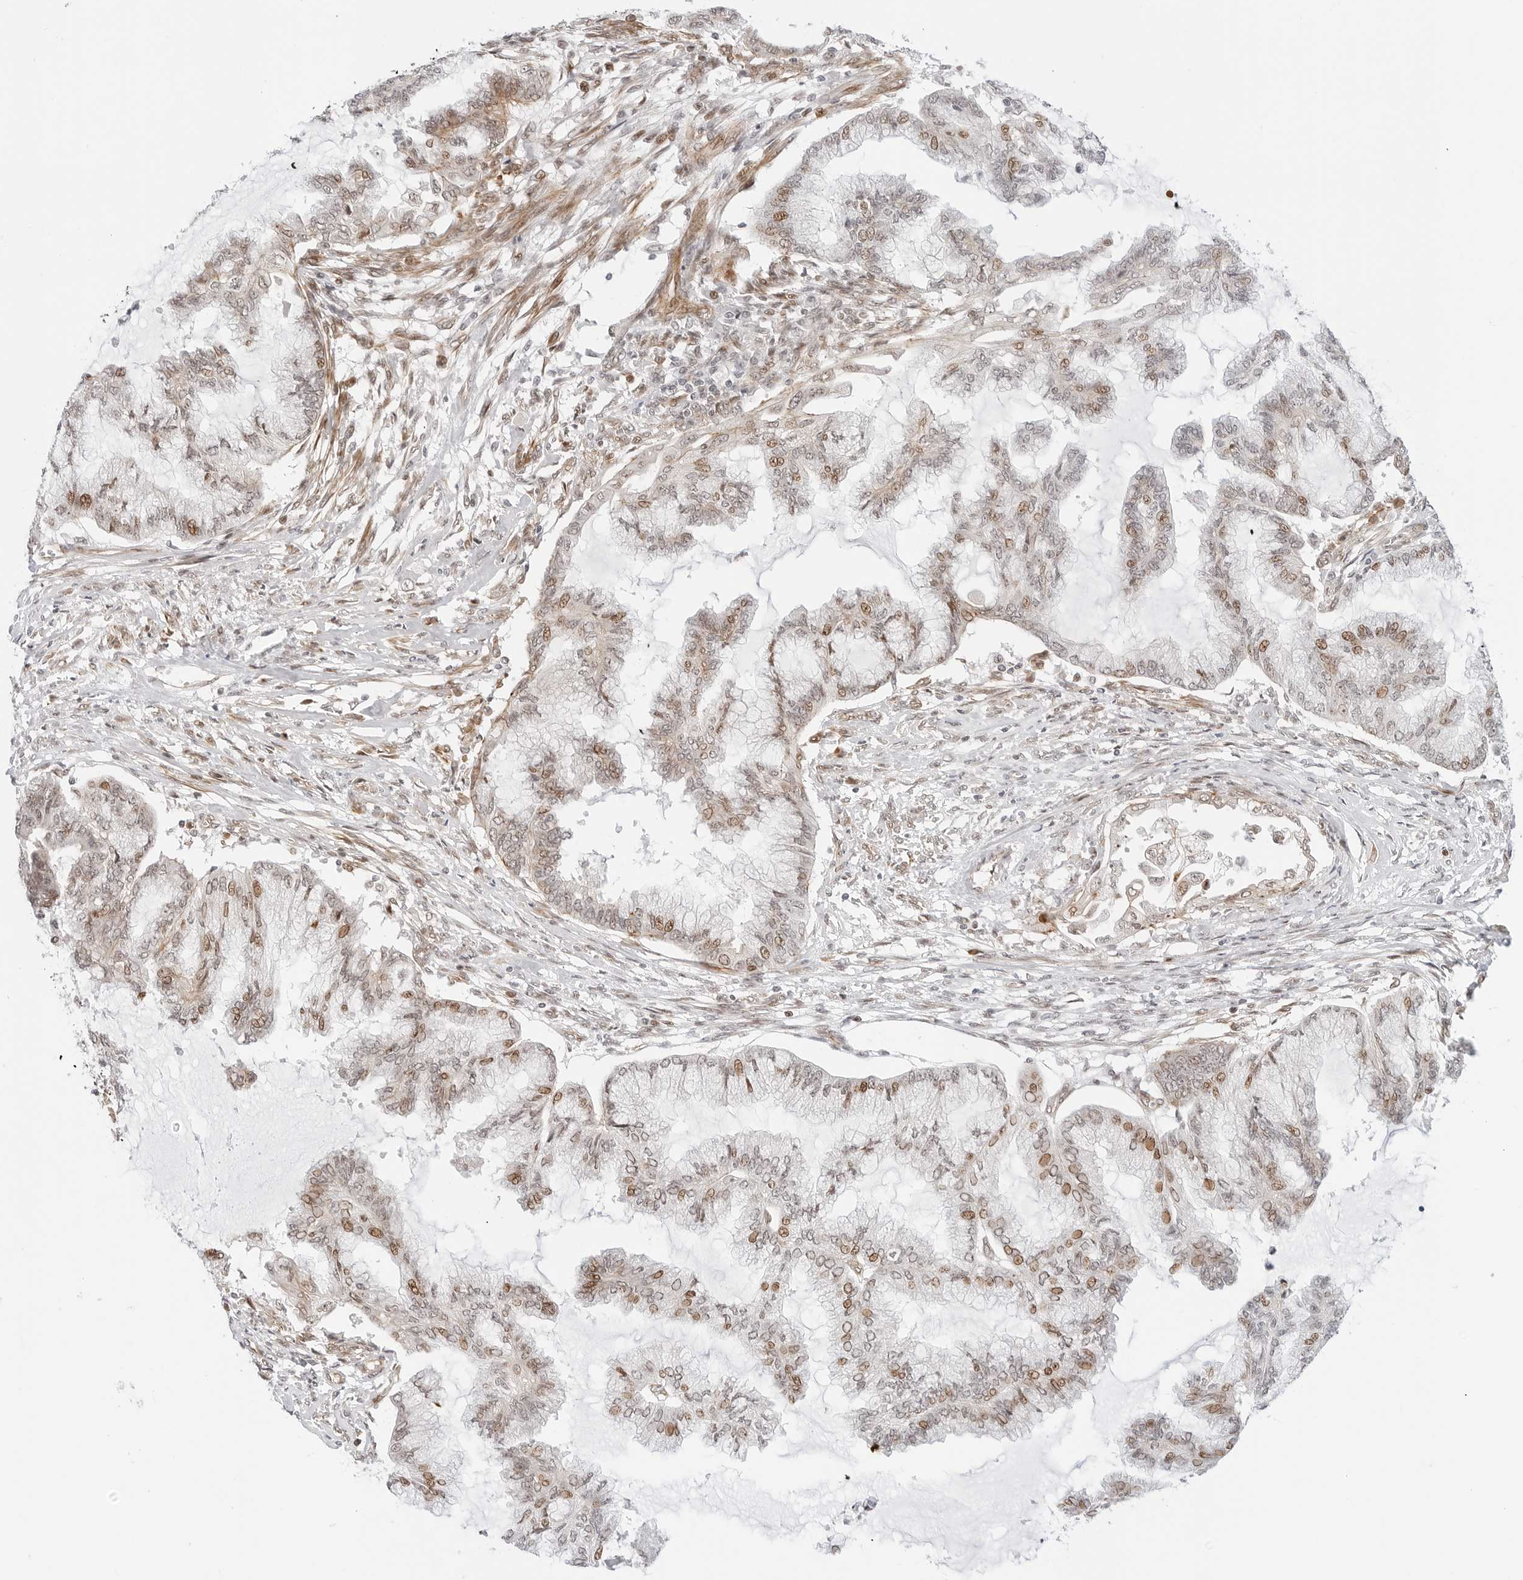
{"staining": {"intensity": "moderate", "quantity": "25%-75%", "location": "nuclear"}, "tissue": "endometrial cancer", "cell_type": "Tumor cells", "image_type": "cancer", "snomed": [{"axis": "morphology", "description": "Adenocarcinoma, NOS"}, {"axis": "topography", "description": "Endometrium"}], "caption": "This is a histology image of IHC staining of endometrial cancer, which shows moderate expression in the nuclear of tumor cells.", "gene": "ZNF613", "patient": {"sex": "female", "age": 86}}